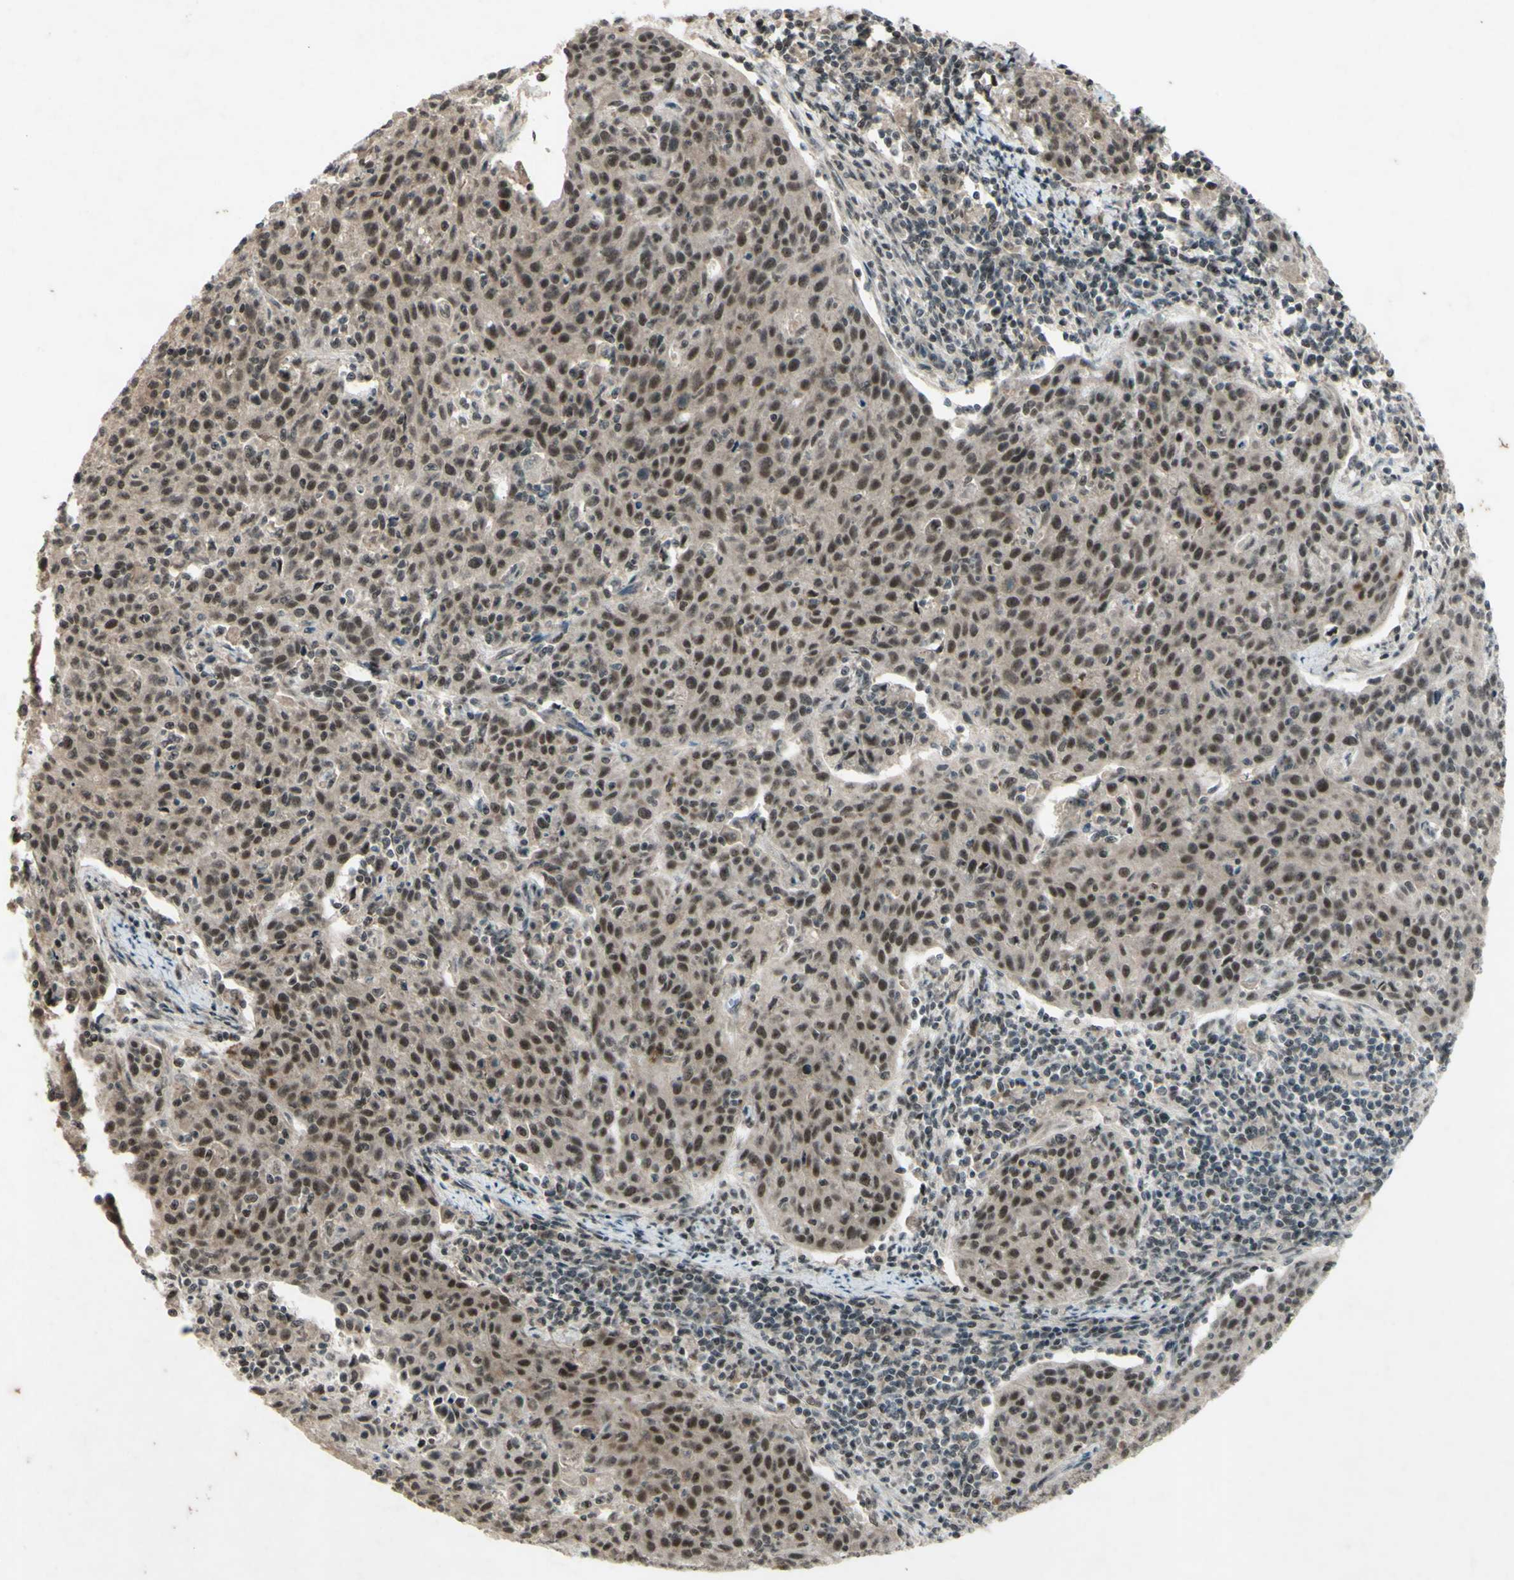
{"staining": {"intensity": "moderate", "quantity": ">75%", "location": "cytoplasmic/membranous,nuclear"}, "tissue": "cervical cancer", "cell_type": "Tumor cells", "image_type": "cancer", "snomed": [{"axis": "morphology", "description": "Squamous cell carcinoma, NOS"}, {"axis": "topography", "description": "Cervix"}], "caption": "IHC micrograph of human cervical cancer (squamous cell carcinoma) stained for a protein (brown), which shows medium levels of moderate cytoplasmic/membranous and nuclear staining in about >75% of tumor cells.", "gene": "SNW1", "patient": {"sex": "female", "age": 38}}